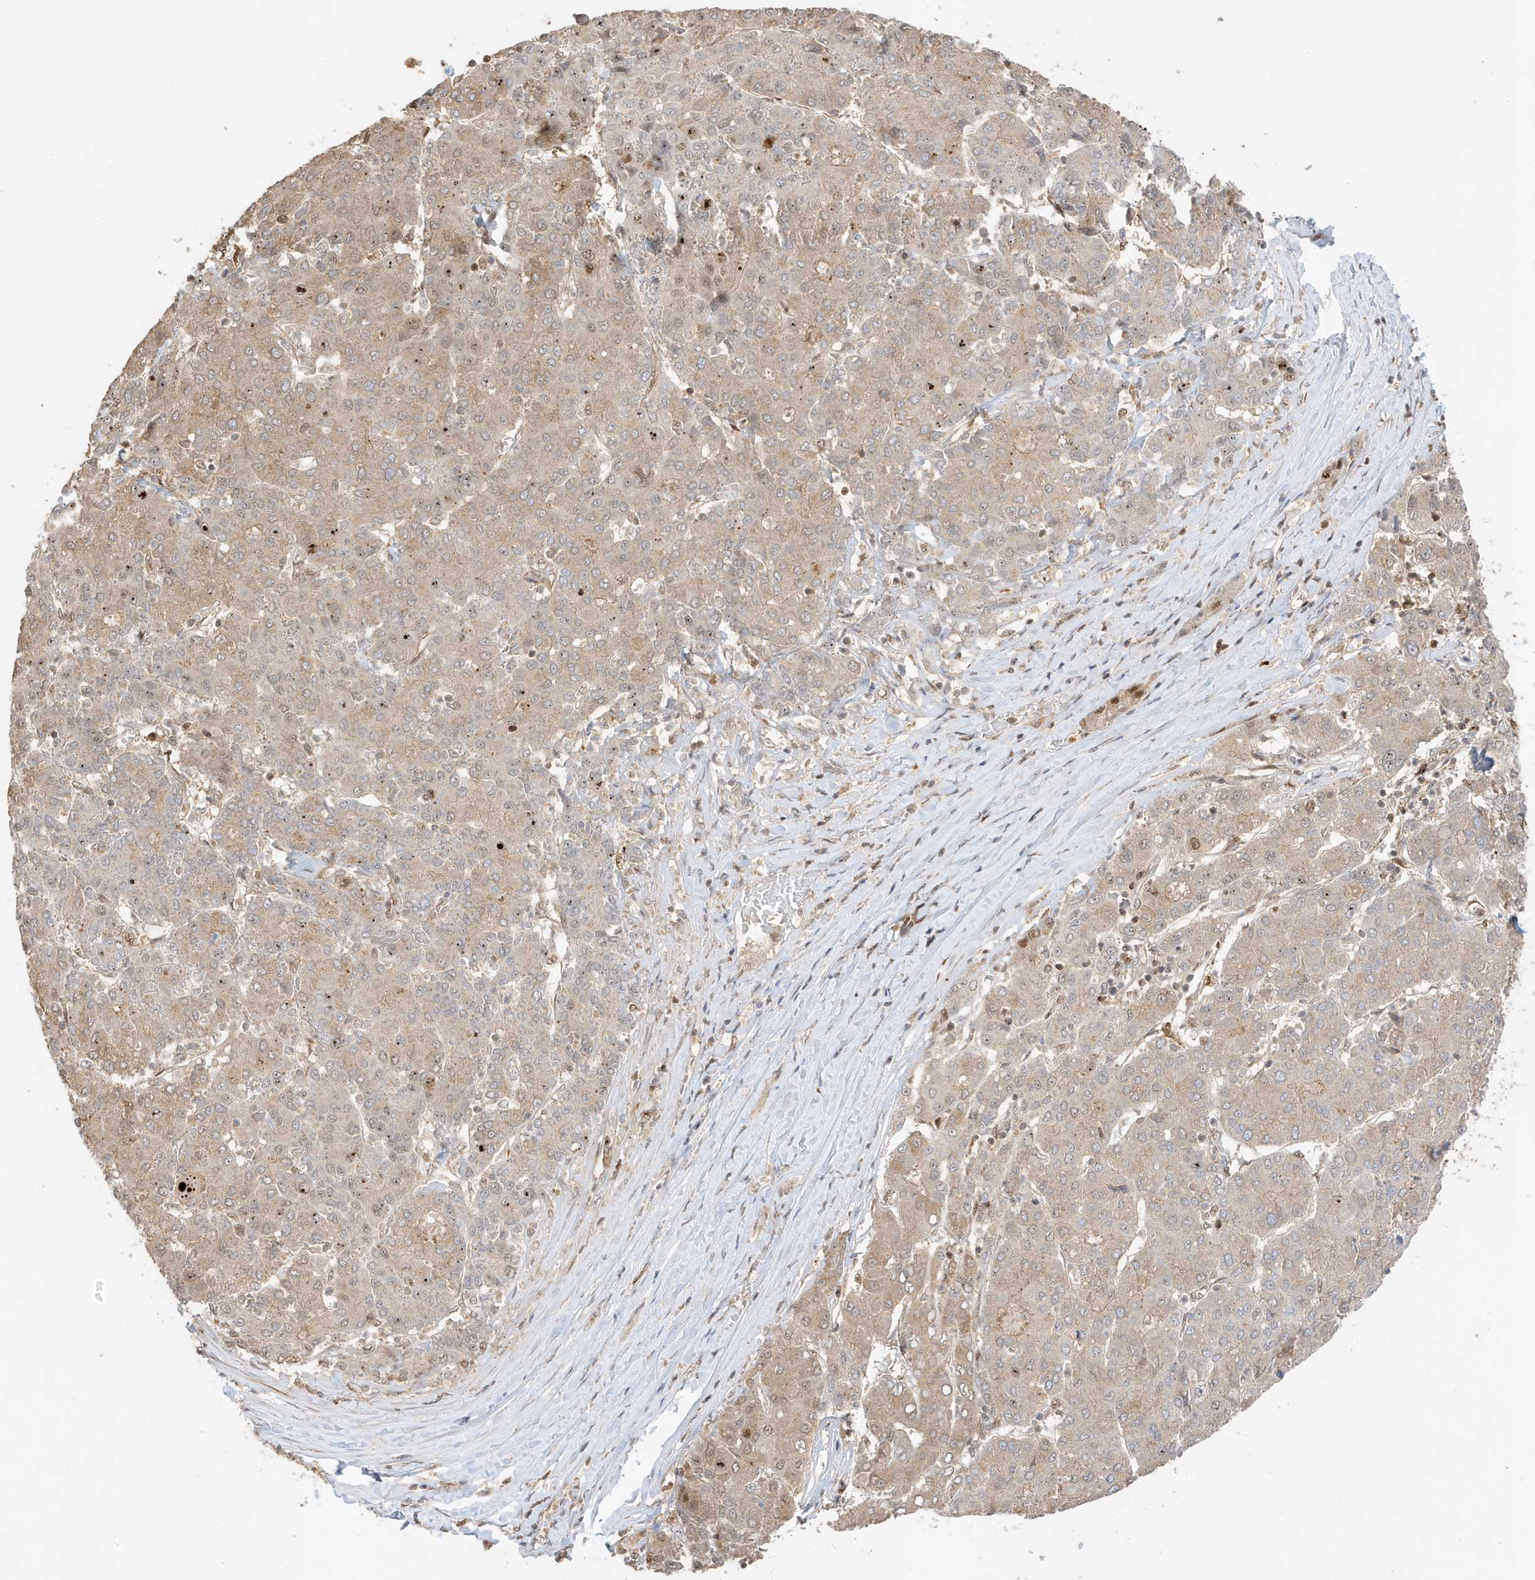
{"staining": {"intensity": "weak", "quantity": "25%-75%", "location": "cytoplasmic/membranous"}, "tissue": "liver cancer", "cell_type": "Tumor cells", "image_type": "cancer", "snomed": [{"axis": "morphology", "description": "Carcinoma, Hepatocellular, NOS"}, {"axis": "topography", "description": "Liver"}], "caption": "Human hepatocellular carcinoma (liver) stained for a protein (brown) exhibits weak cytoplasmic/membranous positive expression in approximately 25%-75% of tumor cells.", "gene": "ZBTB41", "patient": {"sex": "male", "age": 65}}